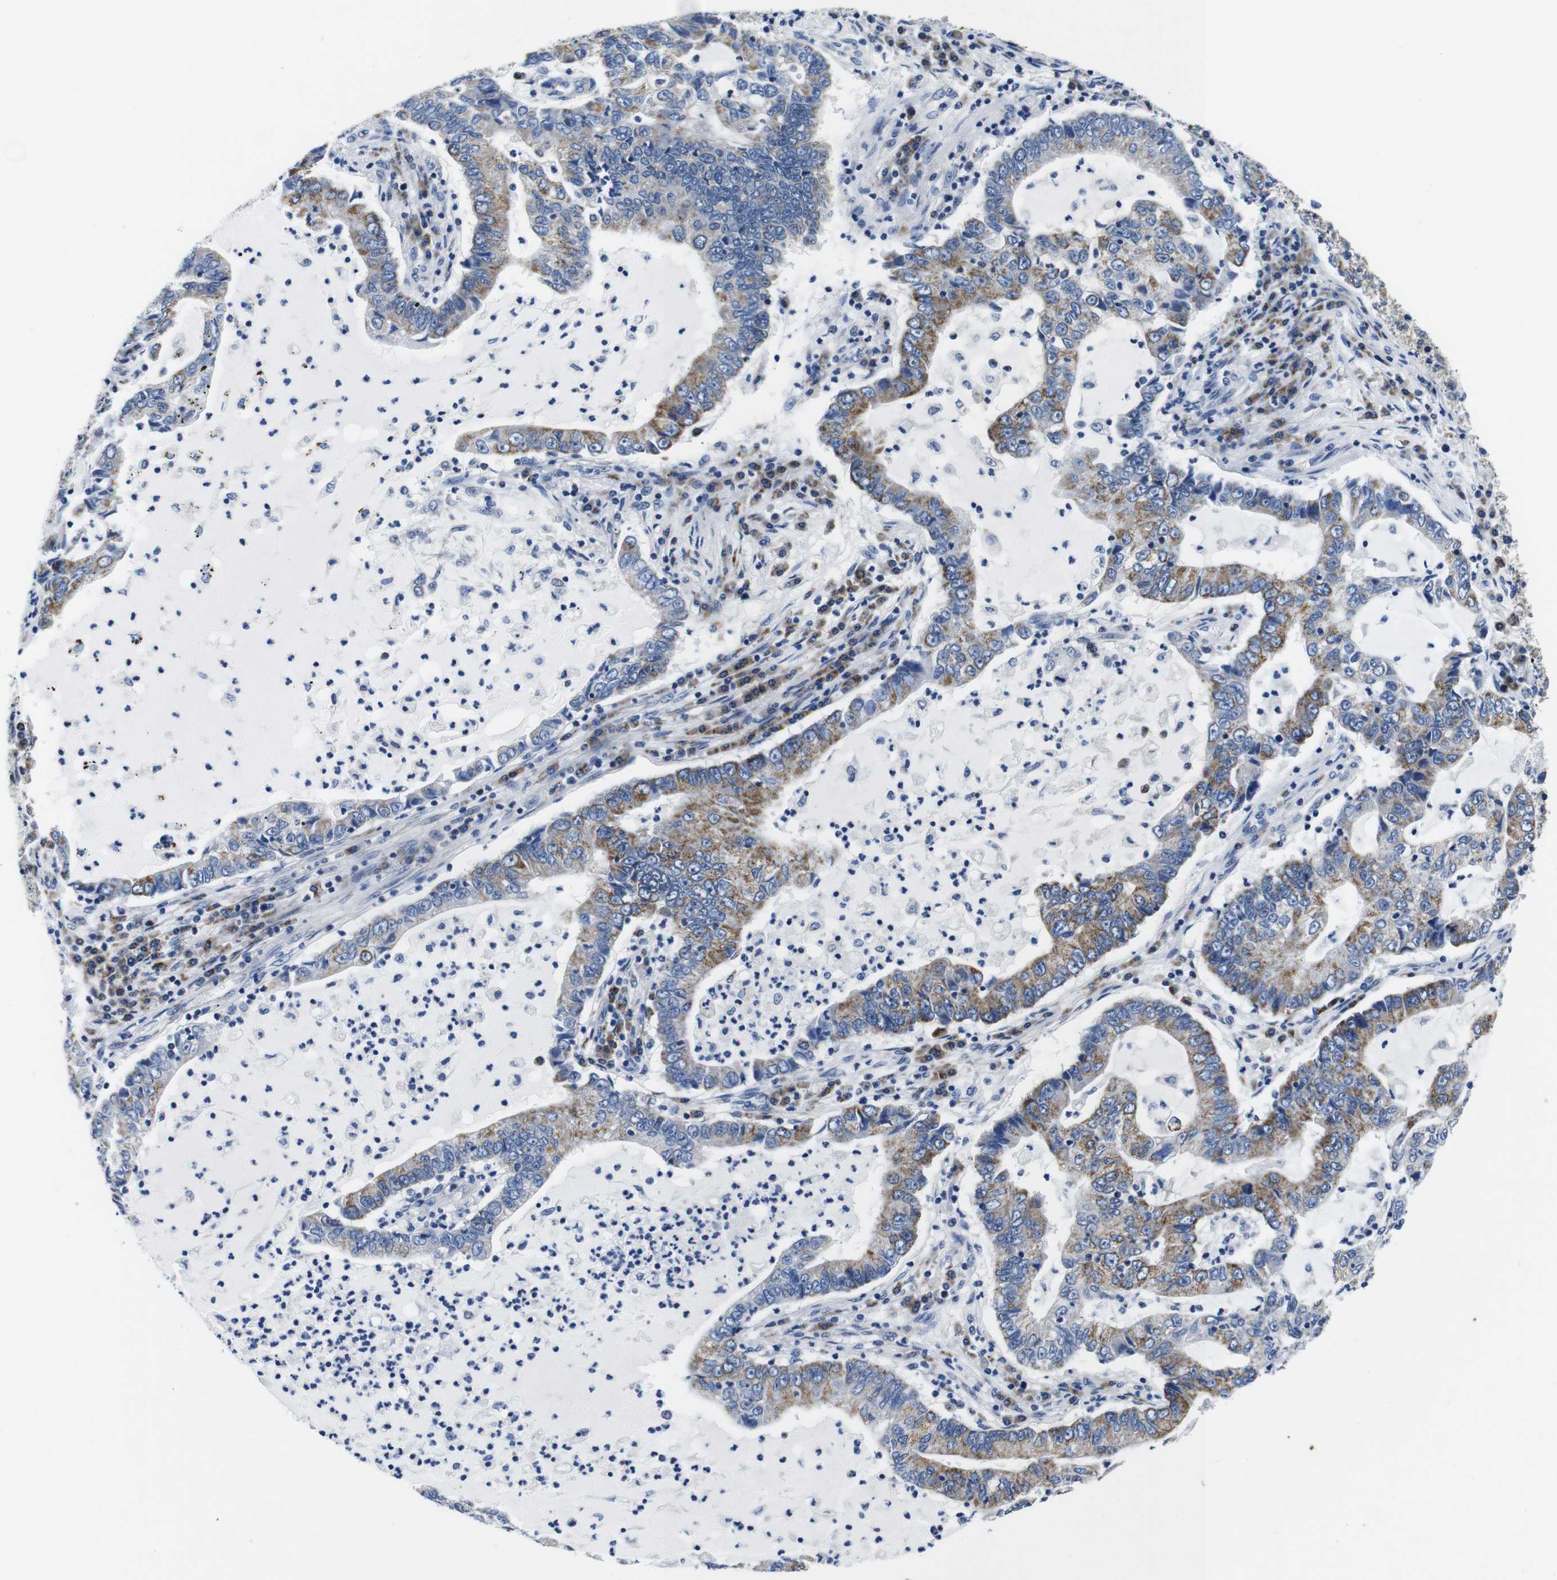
{"staining": {"intensity": "moderate", "quantity": "25%-75%", "location": "cytoplasmic/membranous"}, "tissue": "lung cancer", "cell_type": "Tumor cells", "image_type": "cancer", "snomed": [{"axis": "morphology", "description": "Adenocarcinoma, NOS"}, {"axis": "topography", "description": "Lung"}], "caption": "Human lung cancer stained with a protein marker reveals moderate staining in tumor cells.", "gene": "SNX19", "patient": {"sex": "female", "age": 51}}